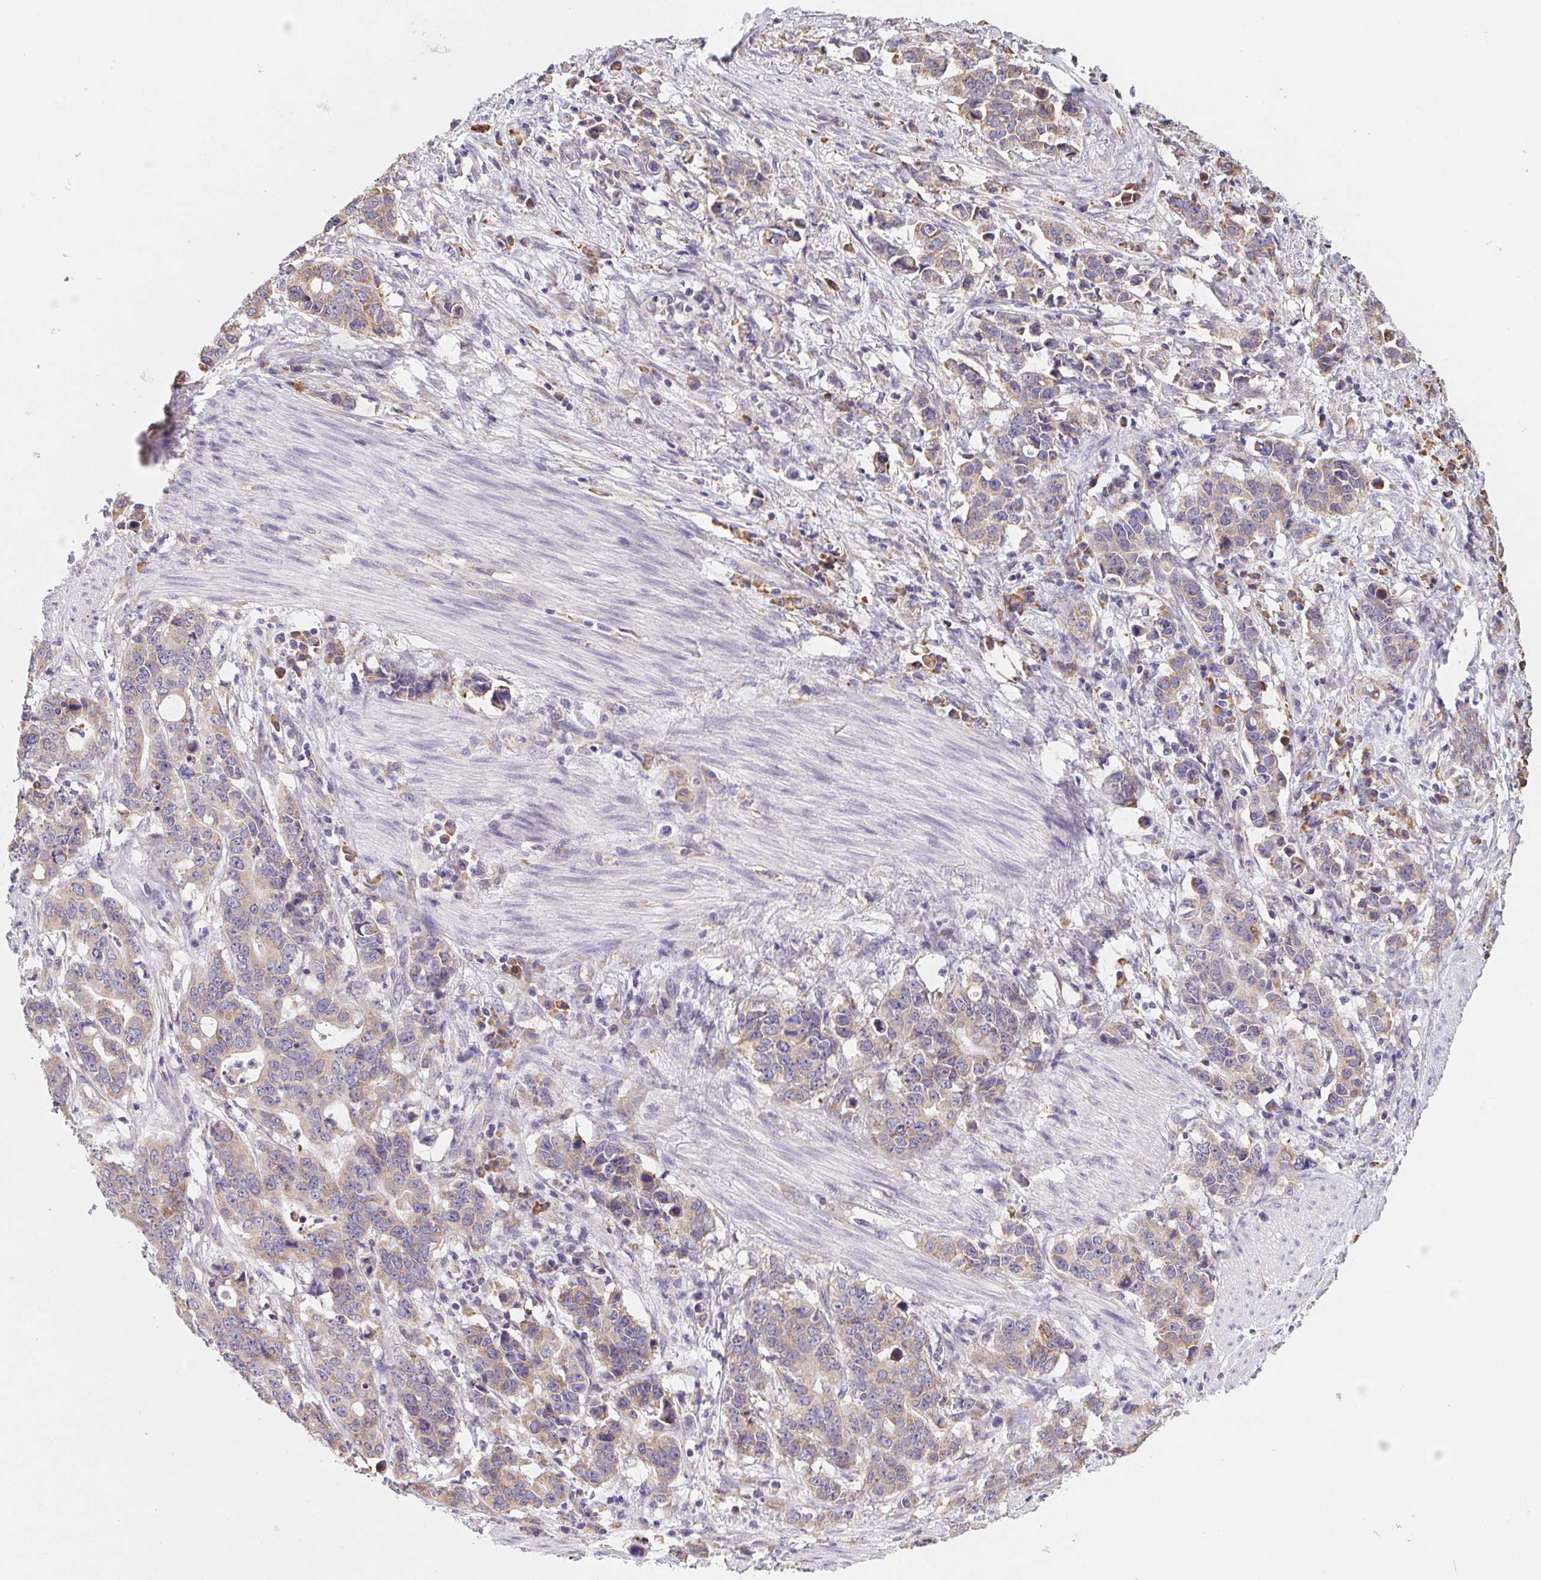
{"staining": {"intensity": "weak", "quantity": "25%-75%", "location": "cytoplasmic/membranous"}, "tissue": "stomach cancer", "cell_type": "Tumor cells", "image_type": "cancer", "snomed": [{"axis": "morphology", "description": "Adenocarcinoma, NOS"}, {"axis": "topography", "description": "Stomach, upper"}], "caption": "Immunohistochemistry (IHC) image of neoplastic tissue: stomach cancer stained using immunohistochemistry (IHC) reveals low levels of weak protein expression localized specifically in the cytoplasmic/membranous of tumor cells, appearing as a cytoplasmic/membranous brown color.", "gene": "ADAM8", "patient": {"sex": "male", "age": 69}}